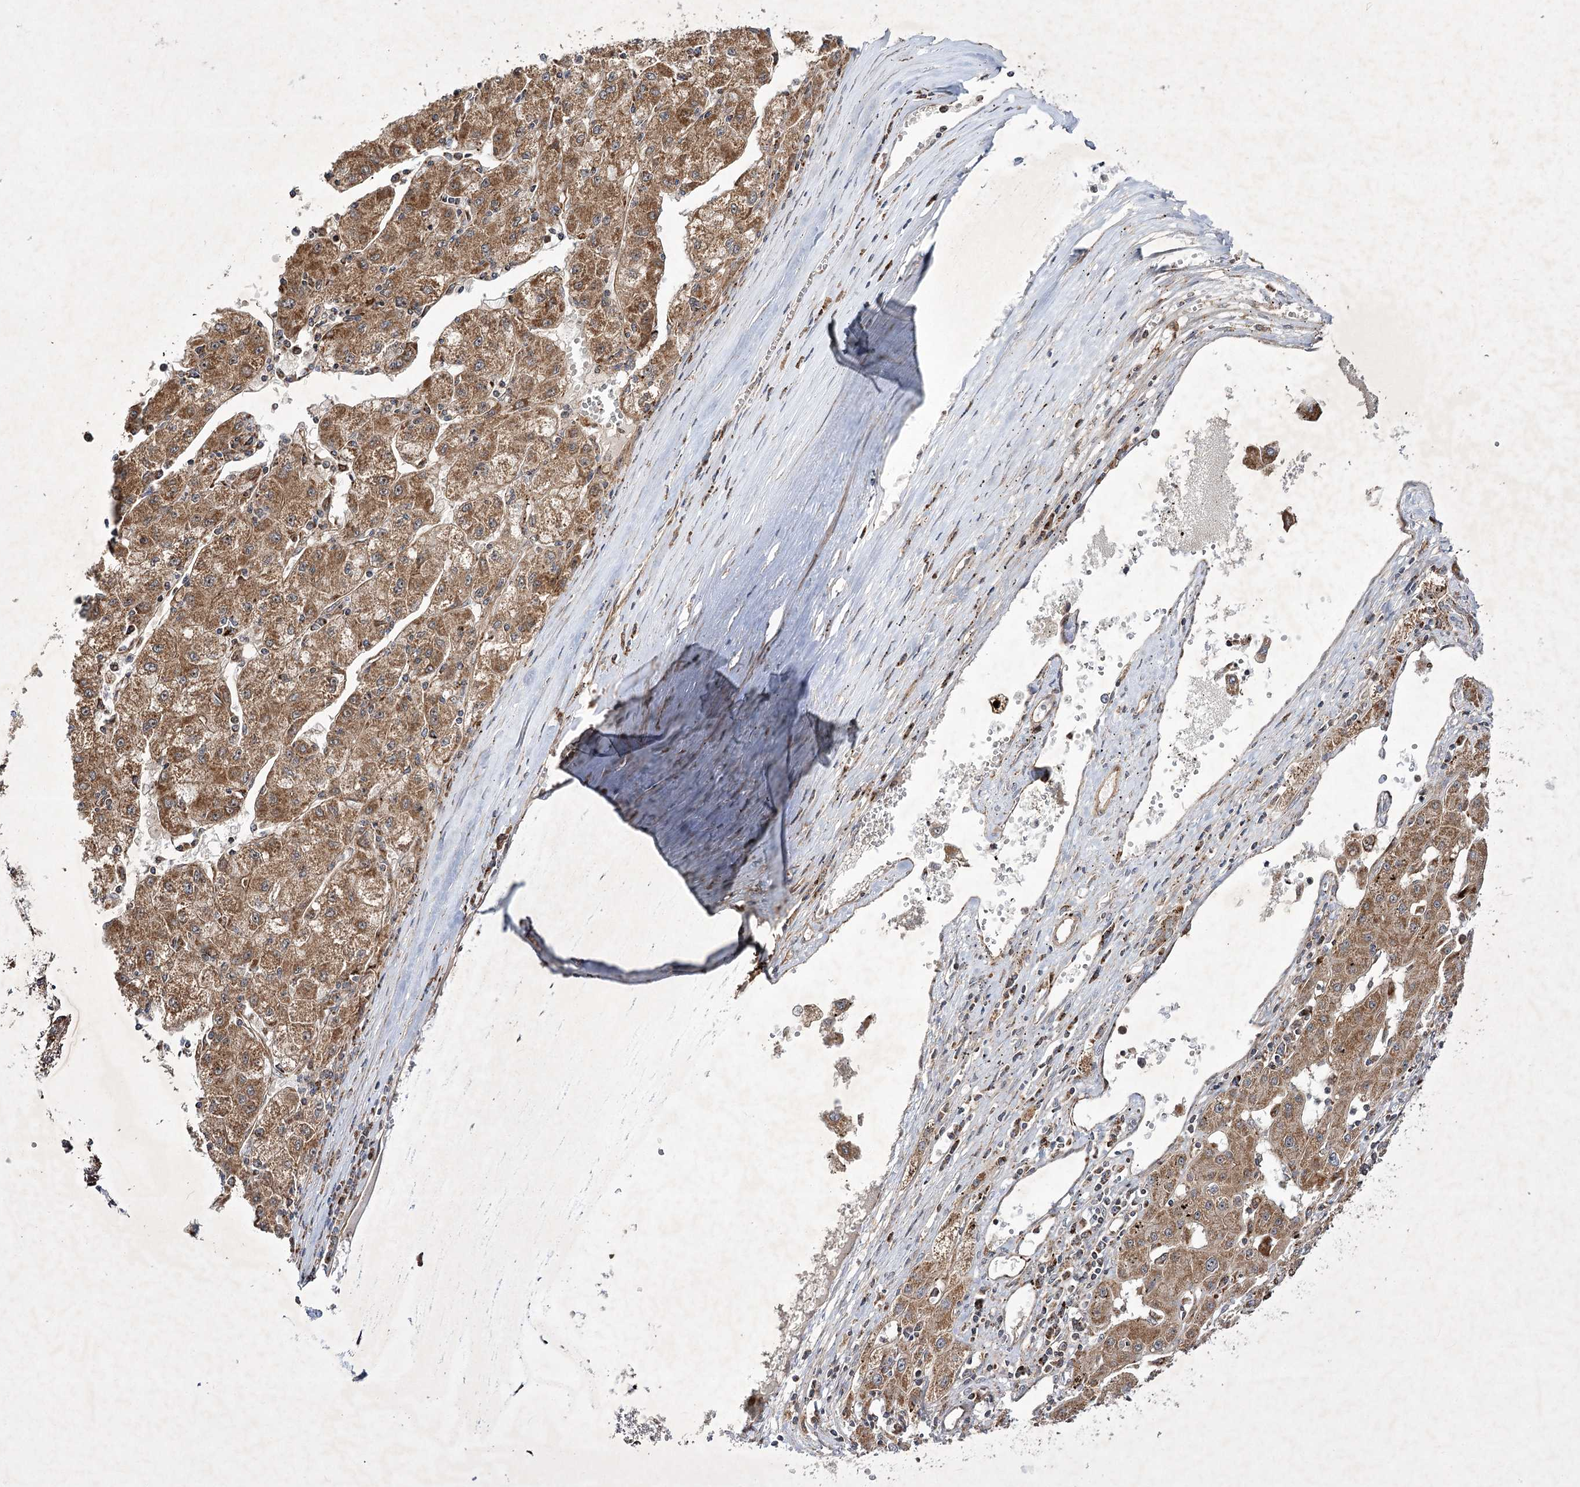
{"staining": {"intensity": "moderate", "quantity": ">75%", "location": "cytoplasmic/membranous"}, "tissue": "liver cancer", "cell_type": "Tumor cells", "image_type": "cancer", "snomed": [{"axis": "morphology", "description": "Carcinoma, Hepatocellular, NOS"}, {"axis": "topography", "description": "Liver"}], "caption": "This is a histology image of IHC staining of liver hepatocellular carcinoma, which shows moderate positivity in the cytoplasmic/membranous of tumor cells.", "gene": "SCRN3", "patient": {"sex": "male", "age": 72}}